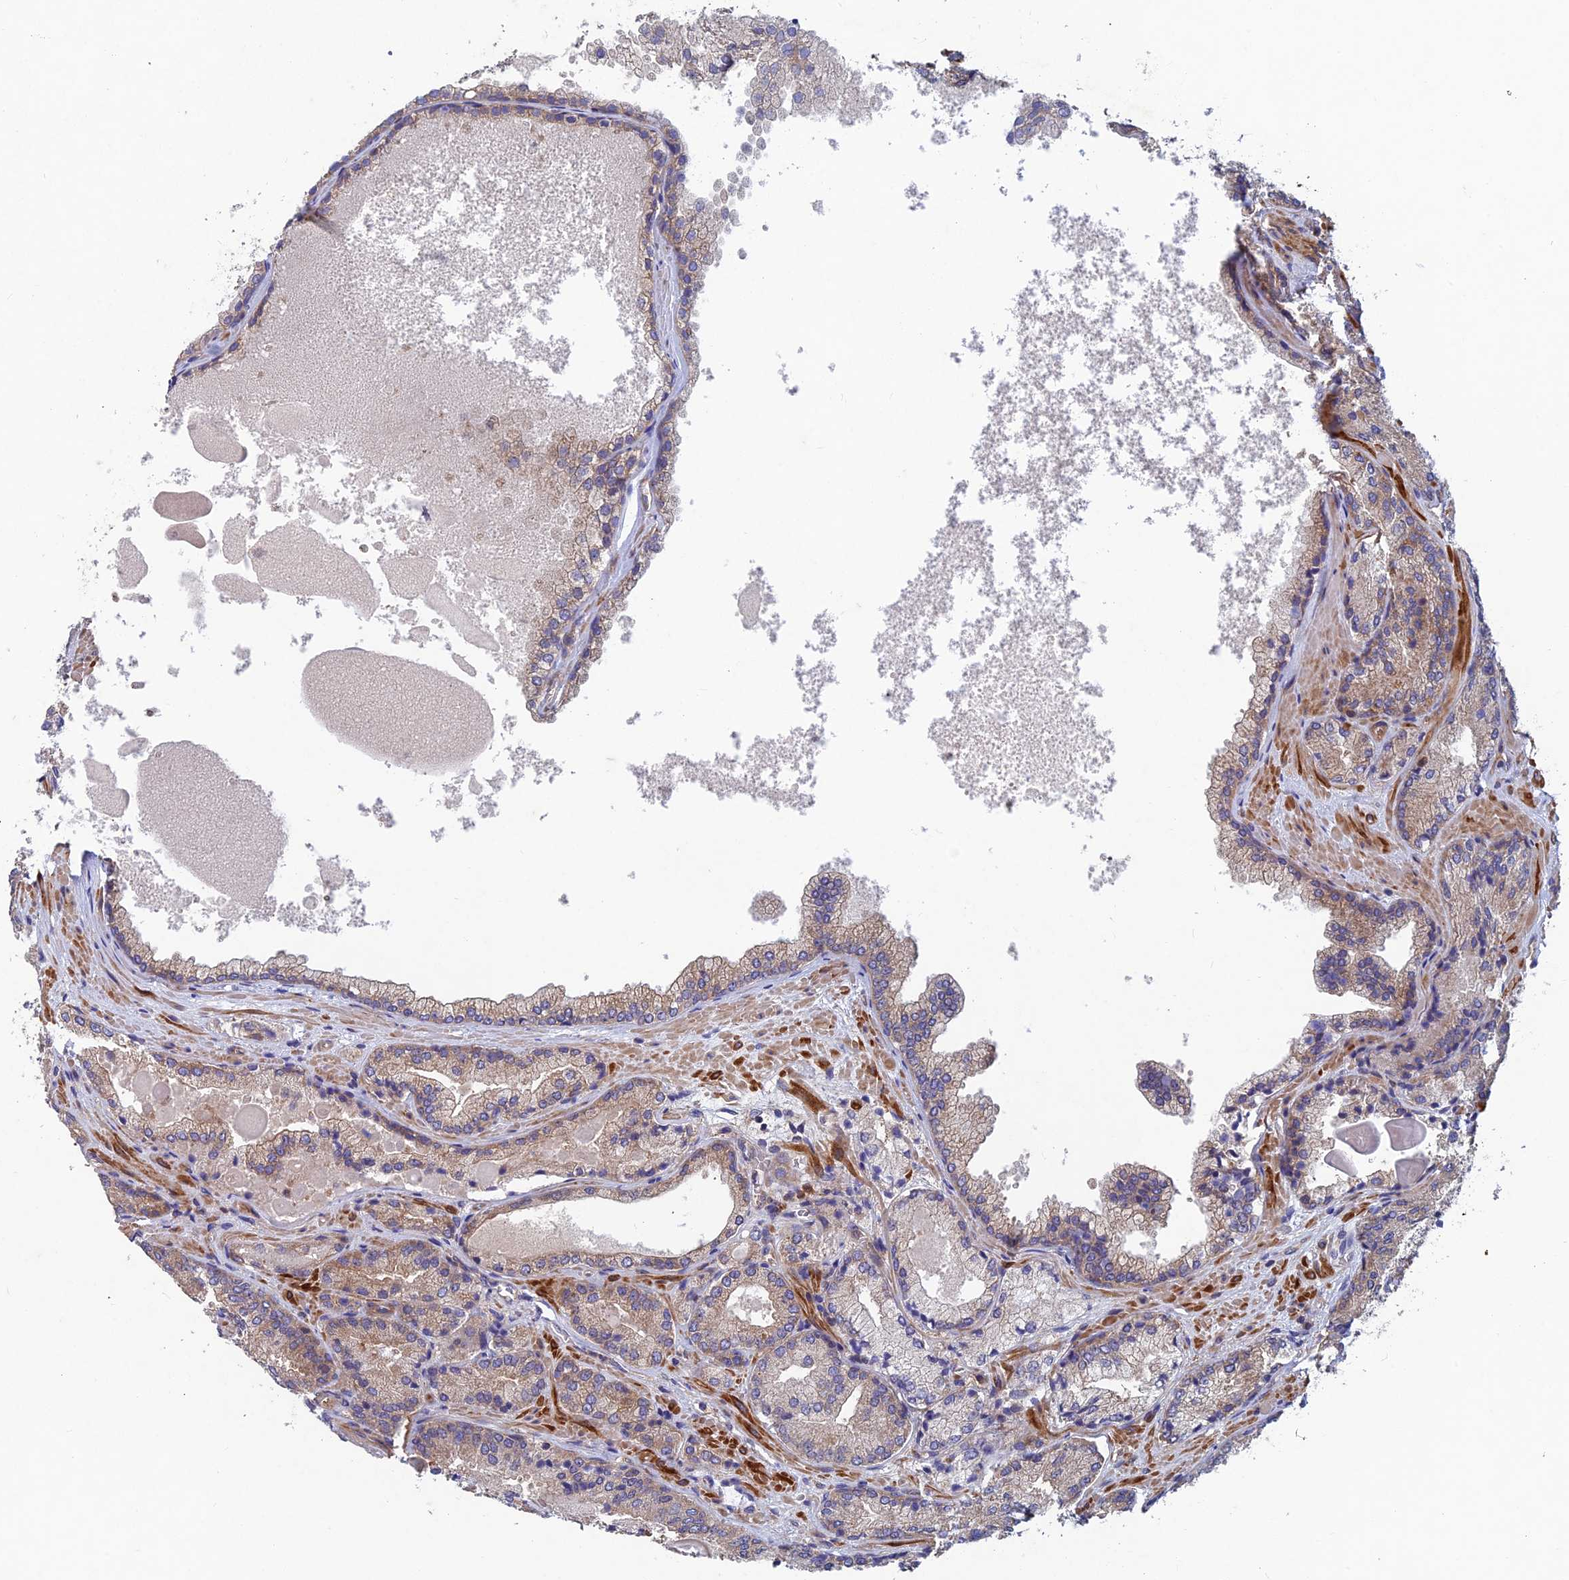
{"staining": {"intensity": "weak", "quantity": ">75%", "location": "cytoplasmic/membranous"}, "tissue": "prostate cancer", "cell_type": "Tumor cells", "image_type": "cancer", "snomed": [{"axis": "morphology", "description": "Adenocarcinoma, Low grade"}, {"axis": "topography", "description": "Prostate"}], "caption": "IHC histopathology image of human prostate low-grade adenocarcinoma stained for a protein (brown), which shows low levels of weak cytoplasmic/membranous staining in about >75% of tumor cells.", "gene": "NCAPG", "patient": {"sex": "male", "age": 74}}